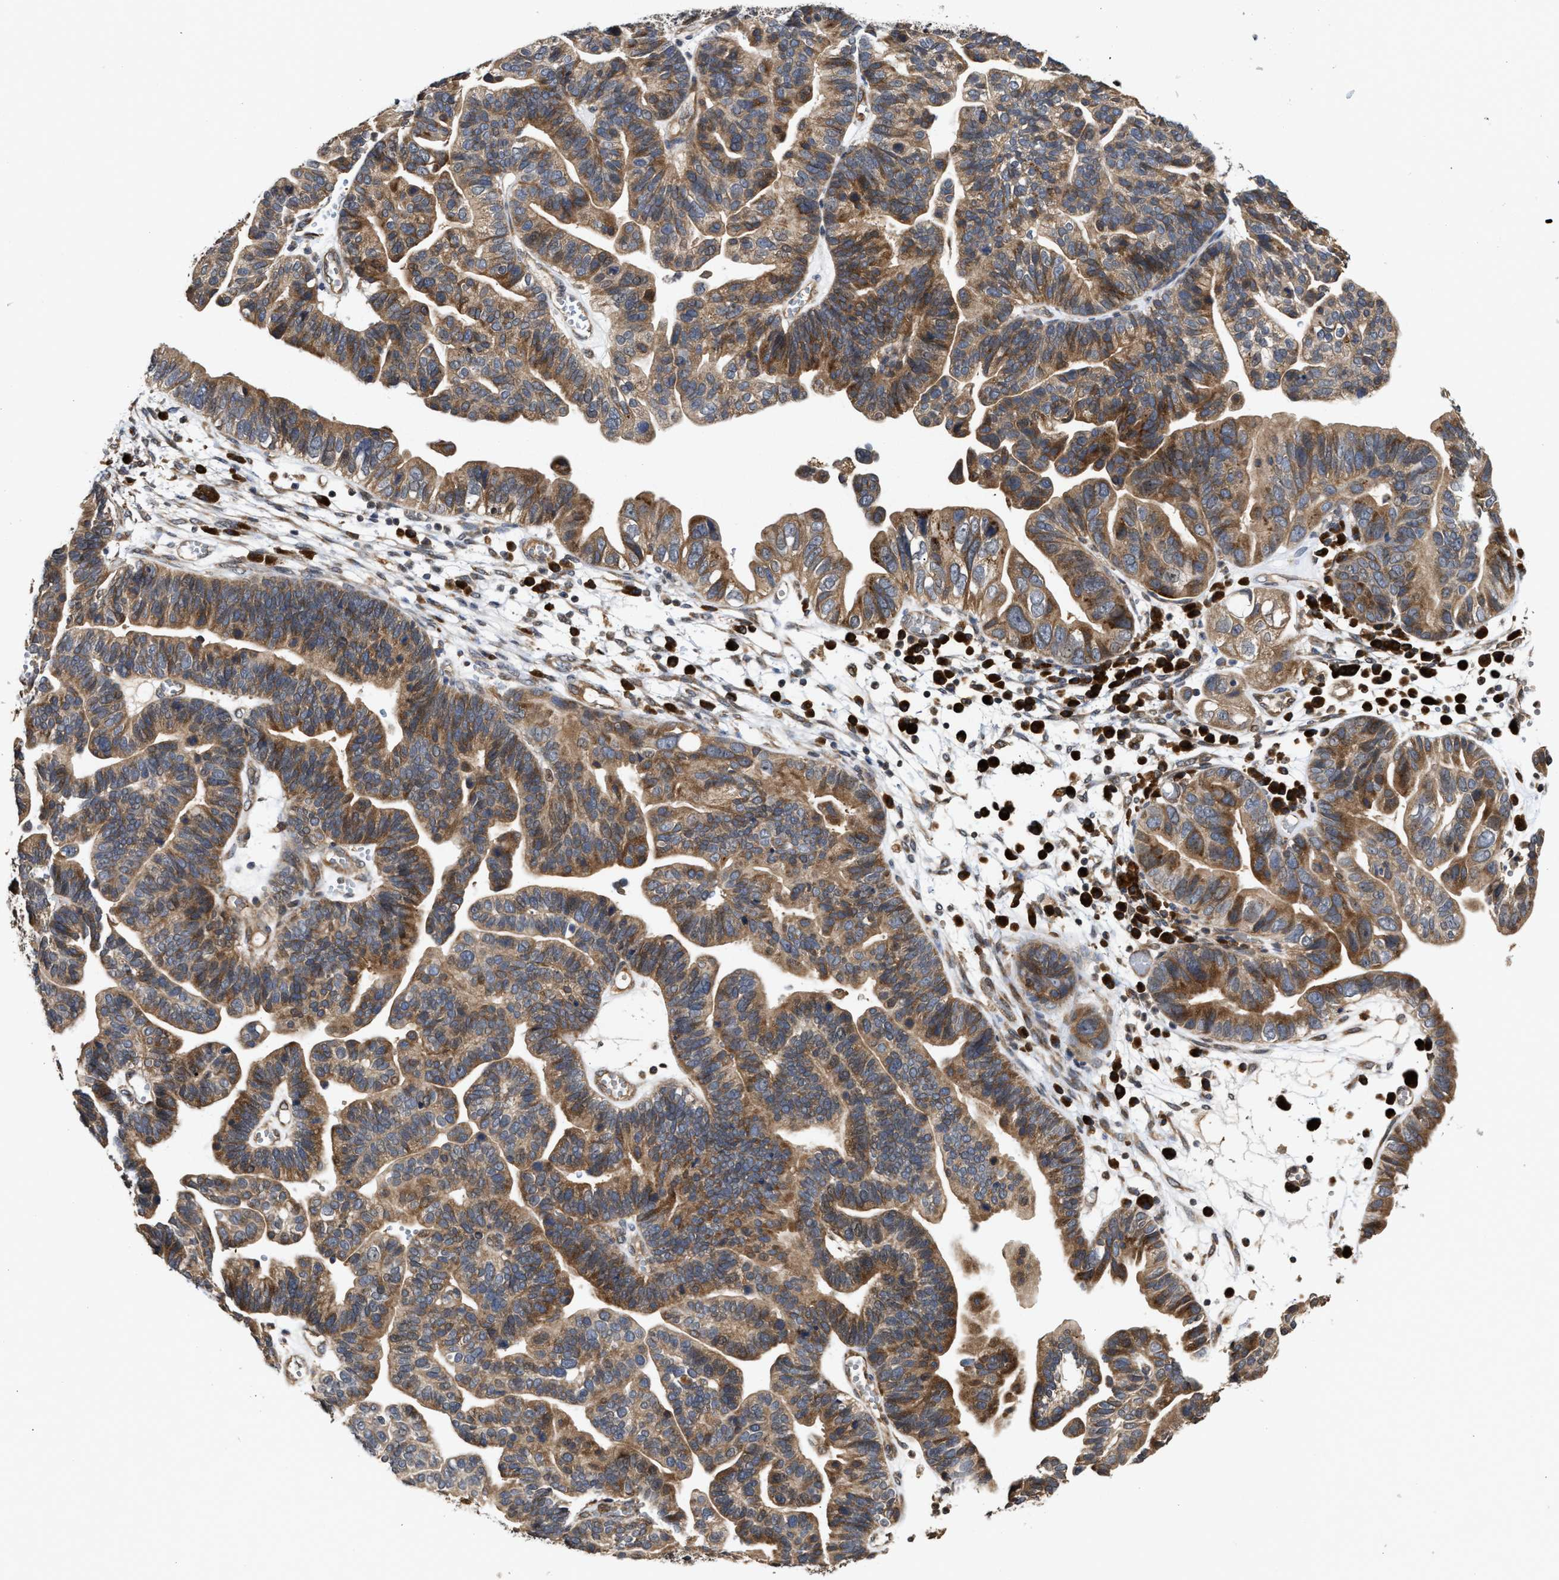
{"staining": {"intensity": "moderate", "quantity": ">75%", "location": "cytoplasmic/membranous"}, "tissue": "ovarian cancer", "cell_type": "Tumor cells", "image_type": "cancer", "snomed": [{"axis": "morphology", "description": "Cystadenocarcinoma, serous, NOS"}, {"axis": "topography", "description": "Ovary"}], "caption": "Protein expression analysis of ovarian serous cystadenocarcinoma reveals moderate cytoplasmic/membranous expression in approximately >75% of tumor cells.", "gene": "SAR1A", "patient": {"sex": "female", "age": 56}}